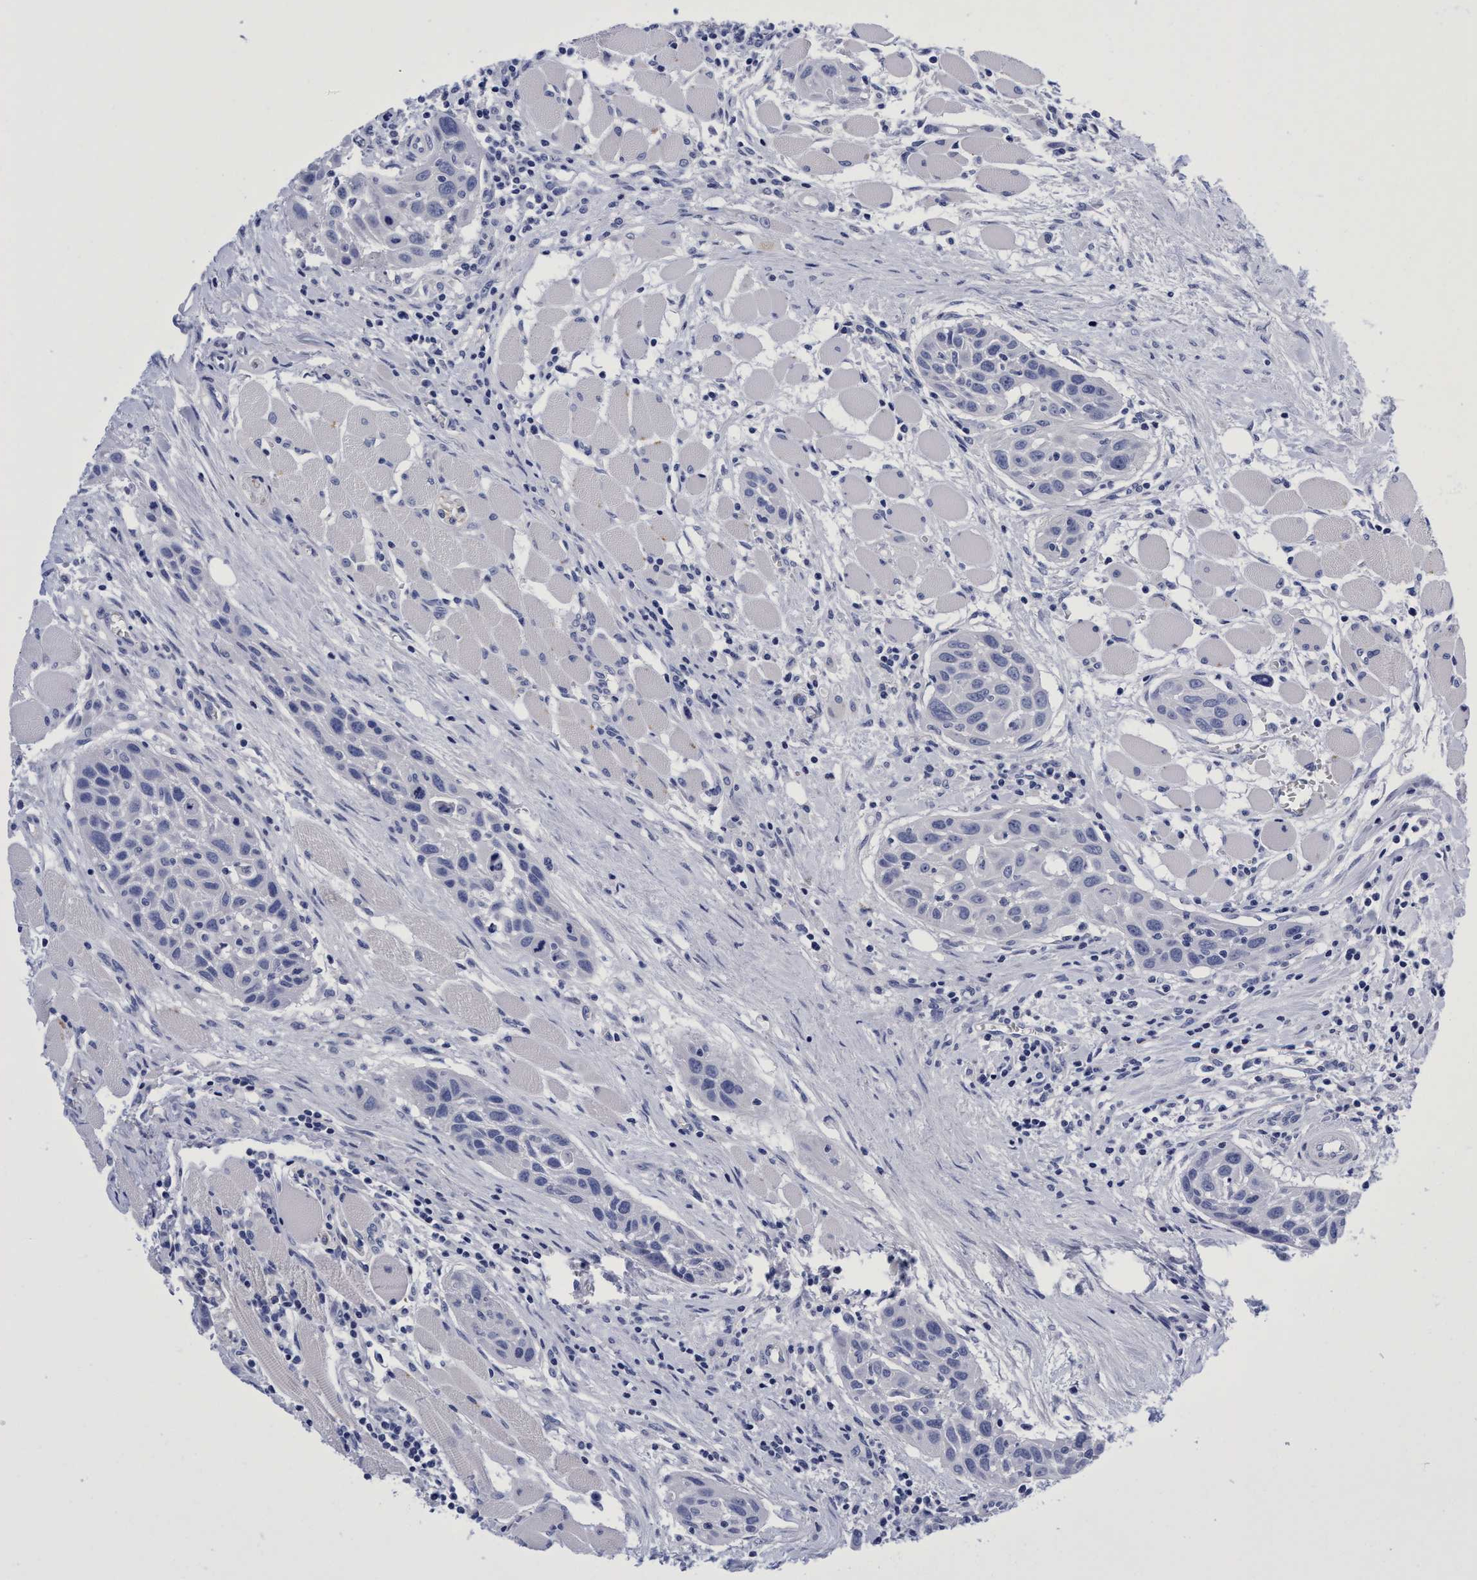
{"staining": {"intensity": "negative", "quantity": "none", "location": "none"}, "tissue": "head and neck cancer", "cell_type": "Tumor cells", "image_type": "cancer", "snomed": [{"axis": "morphology", "description": "Squamous cell carcinoma, NOS"}, {"axis": "topography", "description": "Oral tissue"}, {"axis": "topography", "description": "Head-Neck"}], "caption": "Tumor cells show no significant protein positivity in head and neck cancer (squamous cell carcinoma).", "gene": "PLPPR1", "patient": {"sex": "female", "age": 50}}